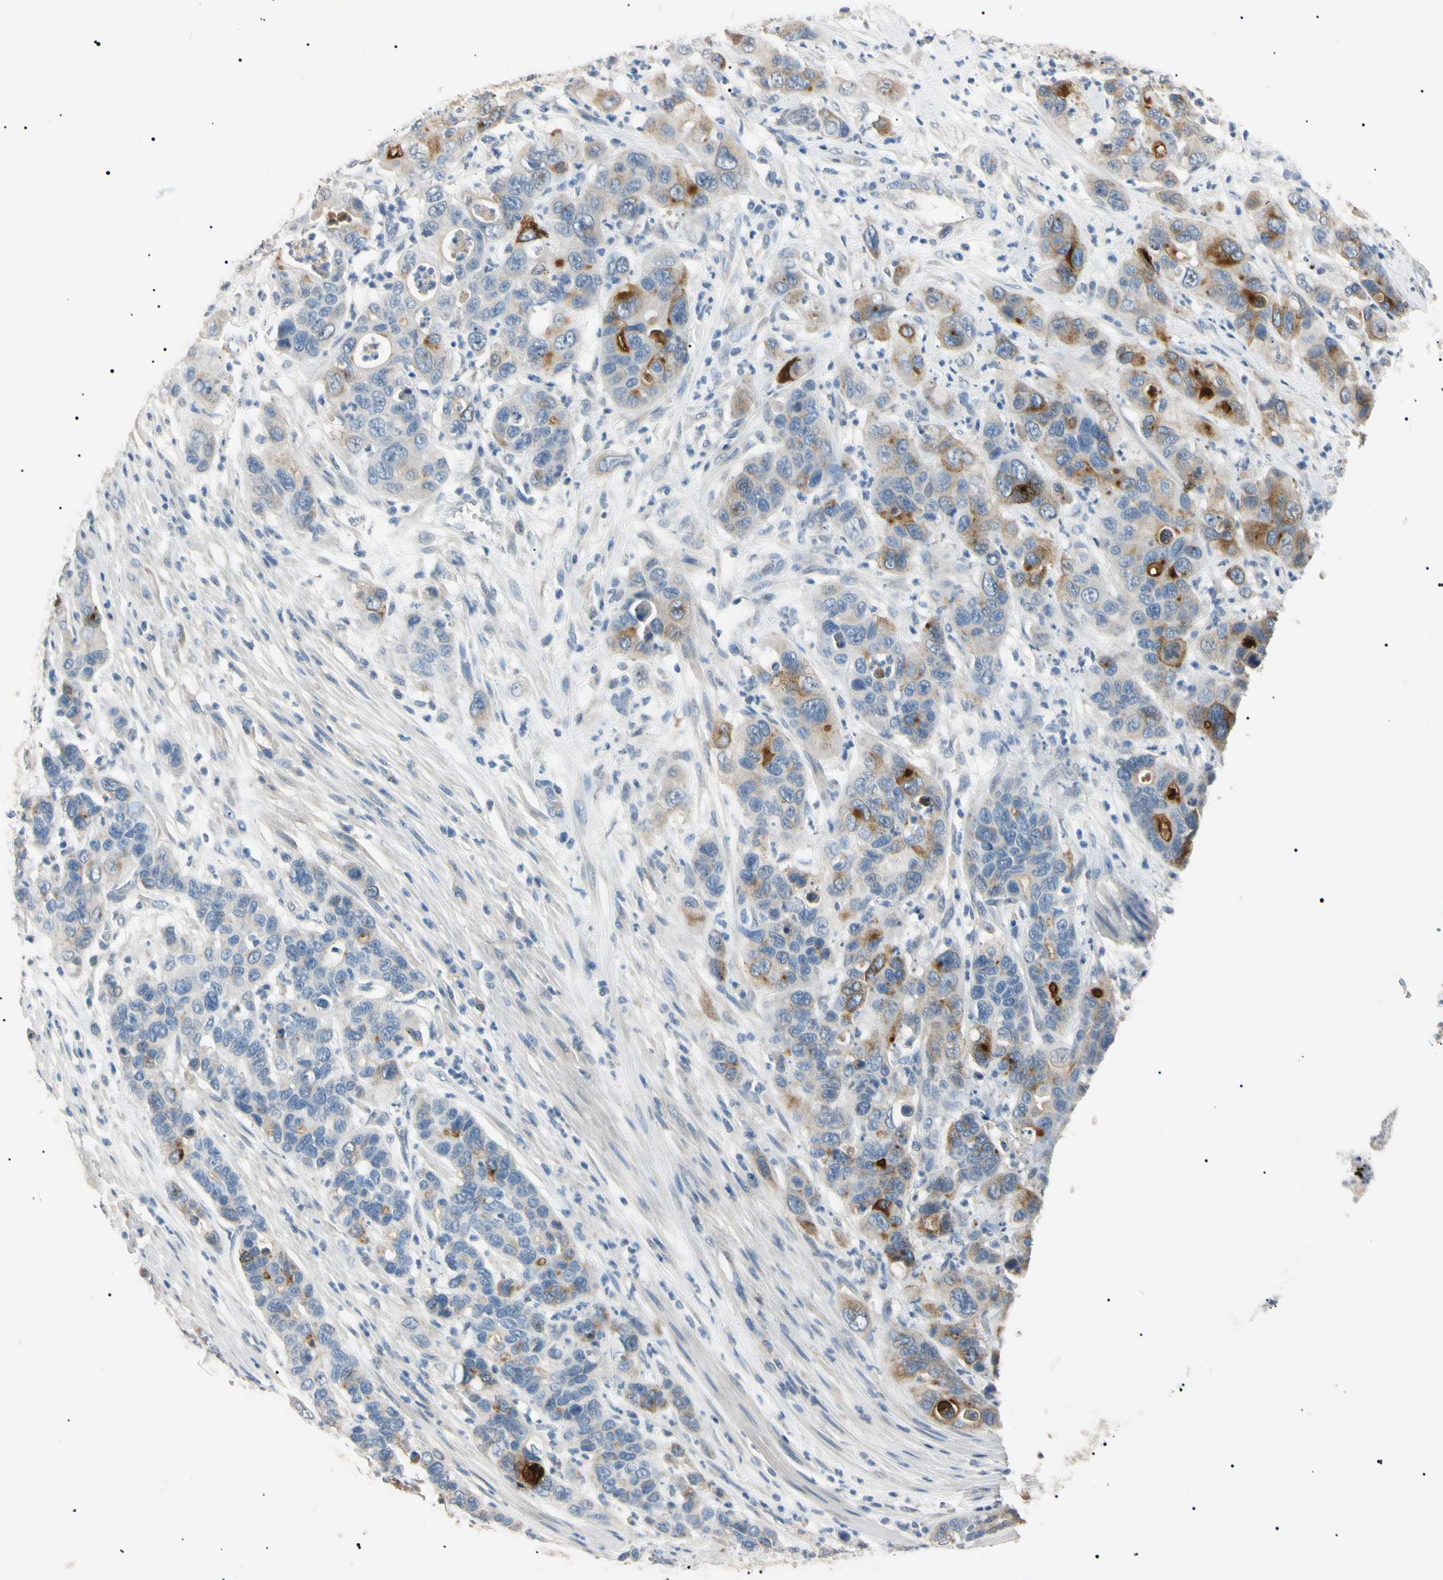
{"staining": {"intensity": "moderate", "quantity": "25%-75%", "location": "cytoplasmic/membranous"}, "tissue": "pancreatic cancer", "cell_type": "Tumor cells", "image_type": "cancer", "snomed": [{"axis": "morphology", "description": "Adenocarcinoma, NOS"}, {"axis": "topography", "description": "Pancreas"}], "caption": "Protein staining by IHC displays moderate cytoplasmic/membranous positivity in about 25%-75% of tumor cells in pancreatic adenocarcinoma.", "gene": "CGB3", "patient": {"sex": "female", "age": 71}}